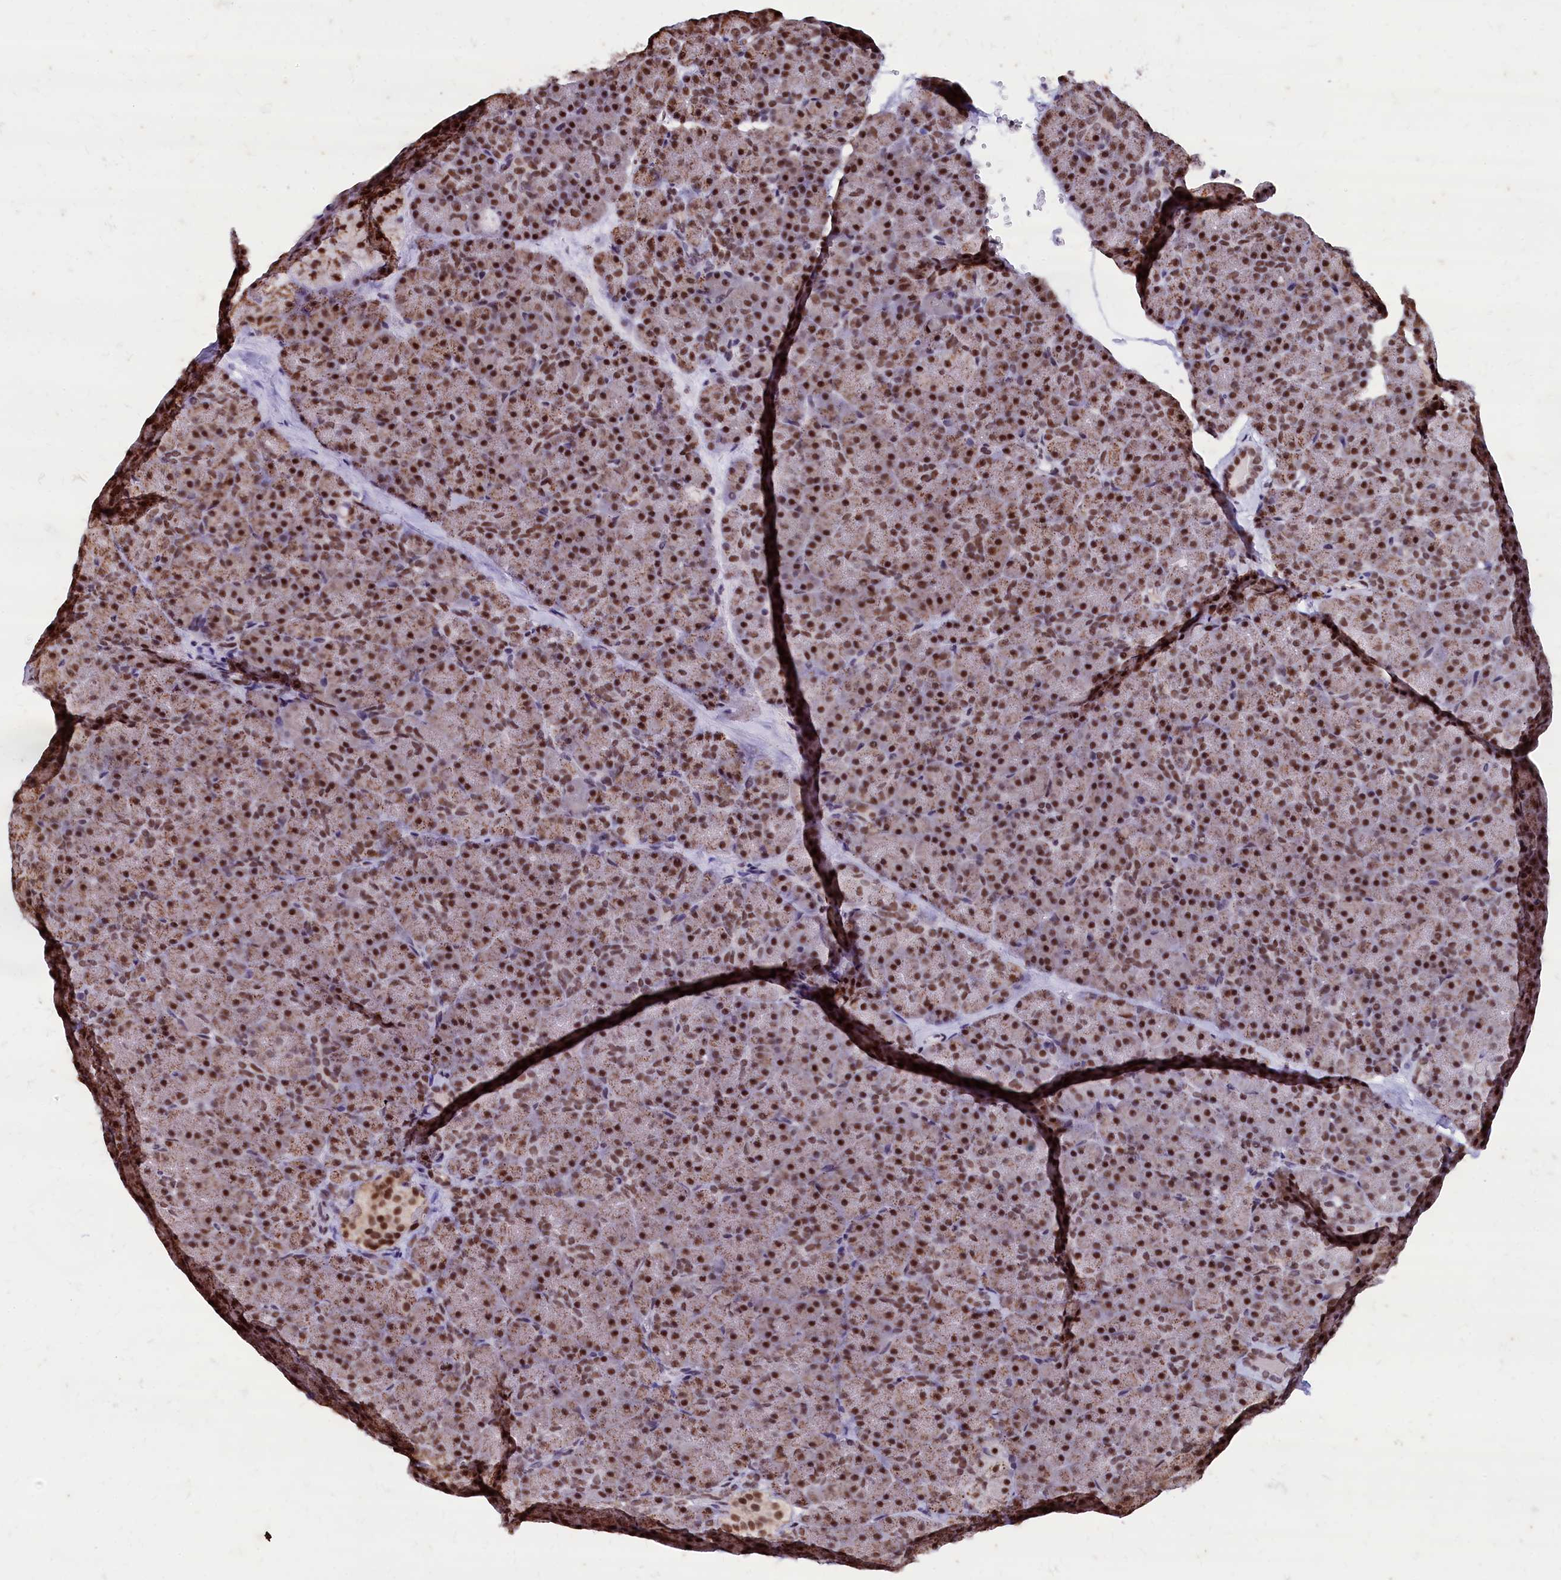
{"staining": {"intensity": "strong", "quantity": ">75%", "location": "cytoplasmic/membranous,nuclear"}, "tissue": "pancreas", "cell_type": "Exocrine glandular cells", "image_type": "normal", "snomed": [{"axis": "morphology", "description": "Normal tissue, NOS"}, {"axis": "topography", "description": "Pancreas"}], "caption": "Pancreas stained with immunohistochemistry (IHC) reveals strong cytoplasmic/membranous,nuclear expression in approximately >75% of exocrine glandular cells. Using DAB (brown) and hematoxylin (blue) stains, captured at high magnification using brightfield microscopy.", "gene": "CPSF7", "patient": {"sex": "male", "age": 36}}